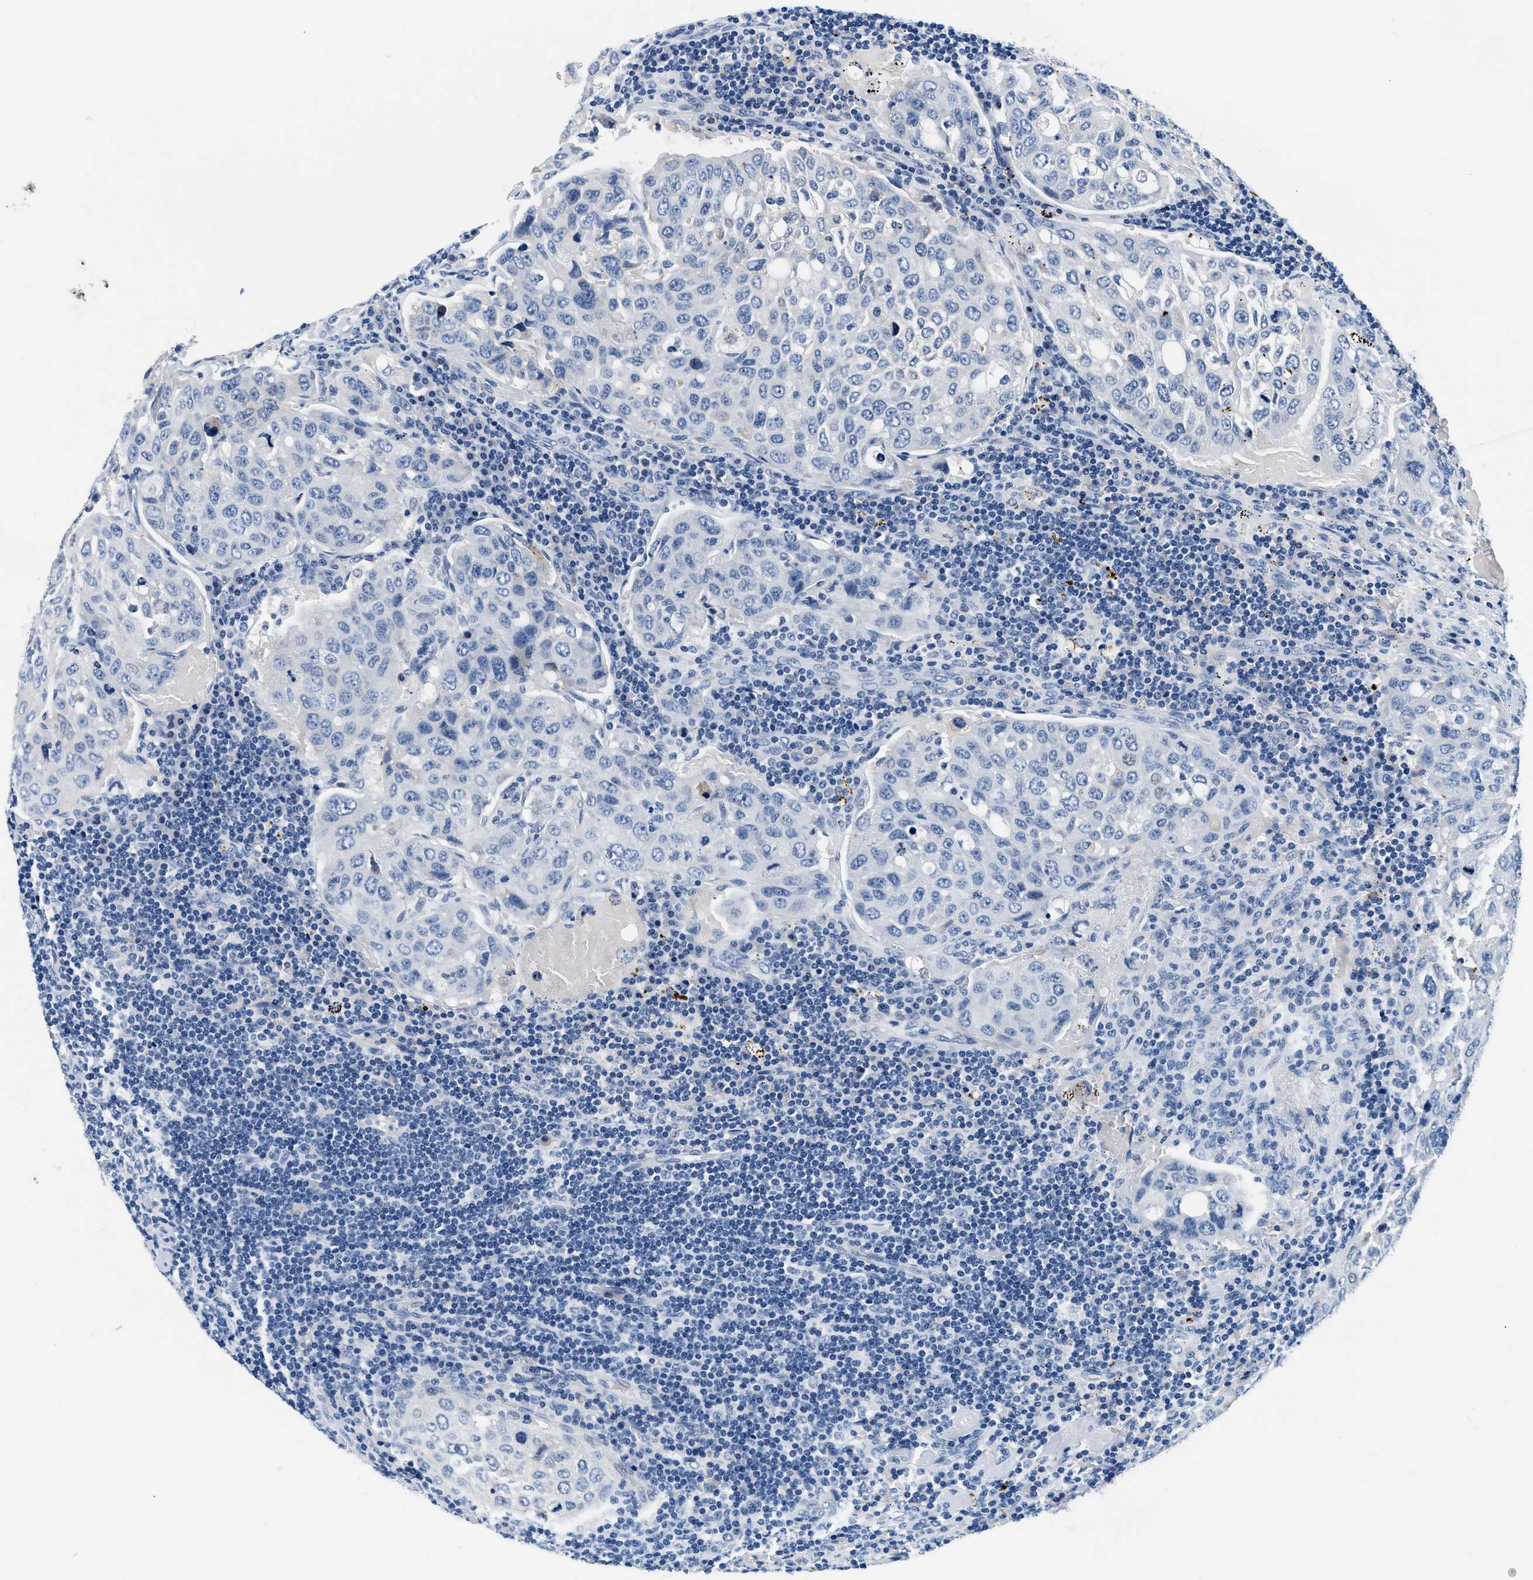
{"staining": {"intensity": "negative", "quantity": "none", "location": "none"}, "tissue": "urothelial cancer", "cell_type": "Tumor cells", "image_type": "cancer", "snomed": [{"axis": "morphology", "description": "Urothelial carcinoma, High grade"}, {"axis": "topography", "description": "Lymph node"}, {"axis": "topography", "description": "Urinary bladder"}], "caption": "Tumor cells are negative for brown protein staining in high-grade urothelial carcinoma.", "gene": "GSTM3", "patient": {"sex": "male", "age": 51}}